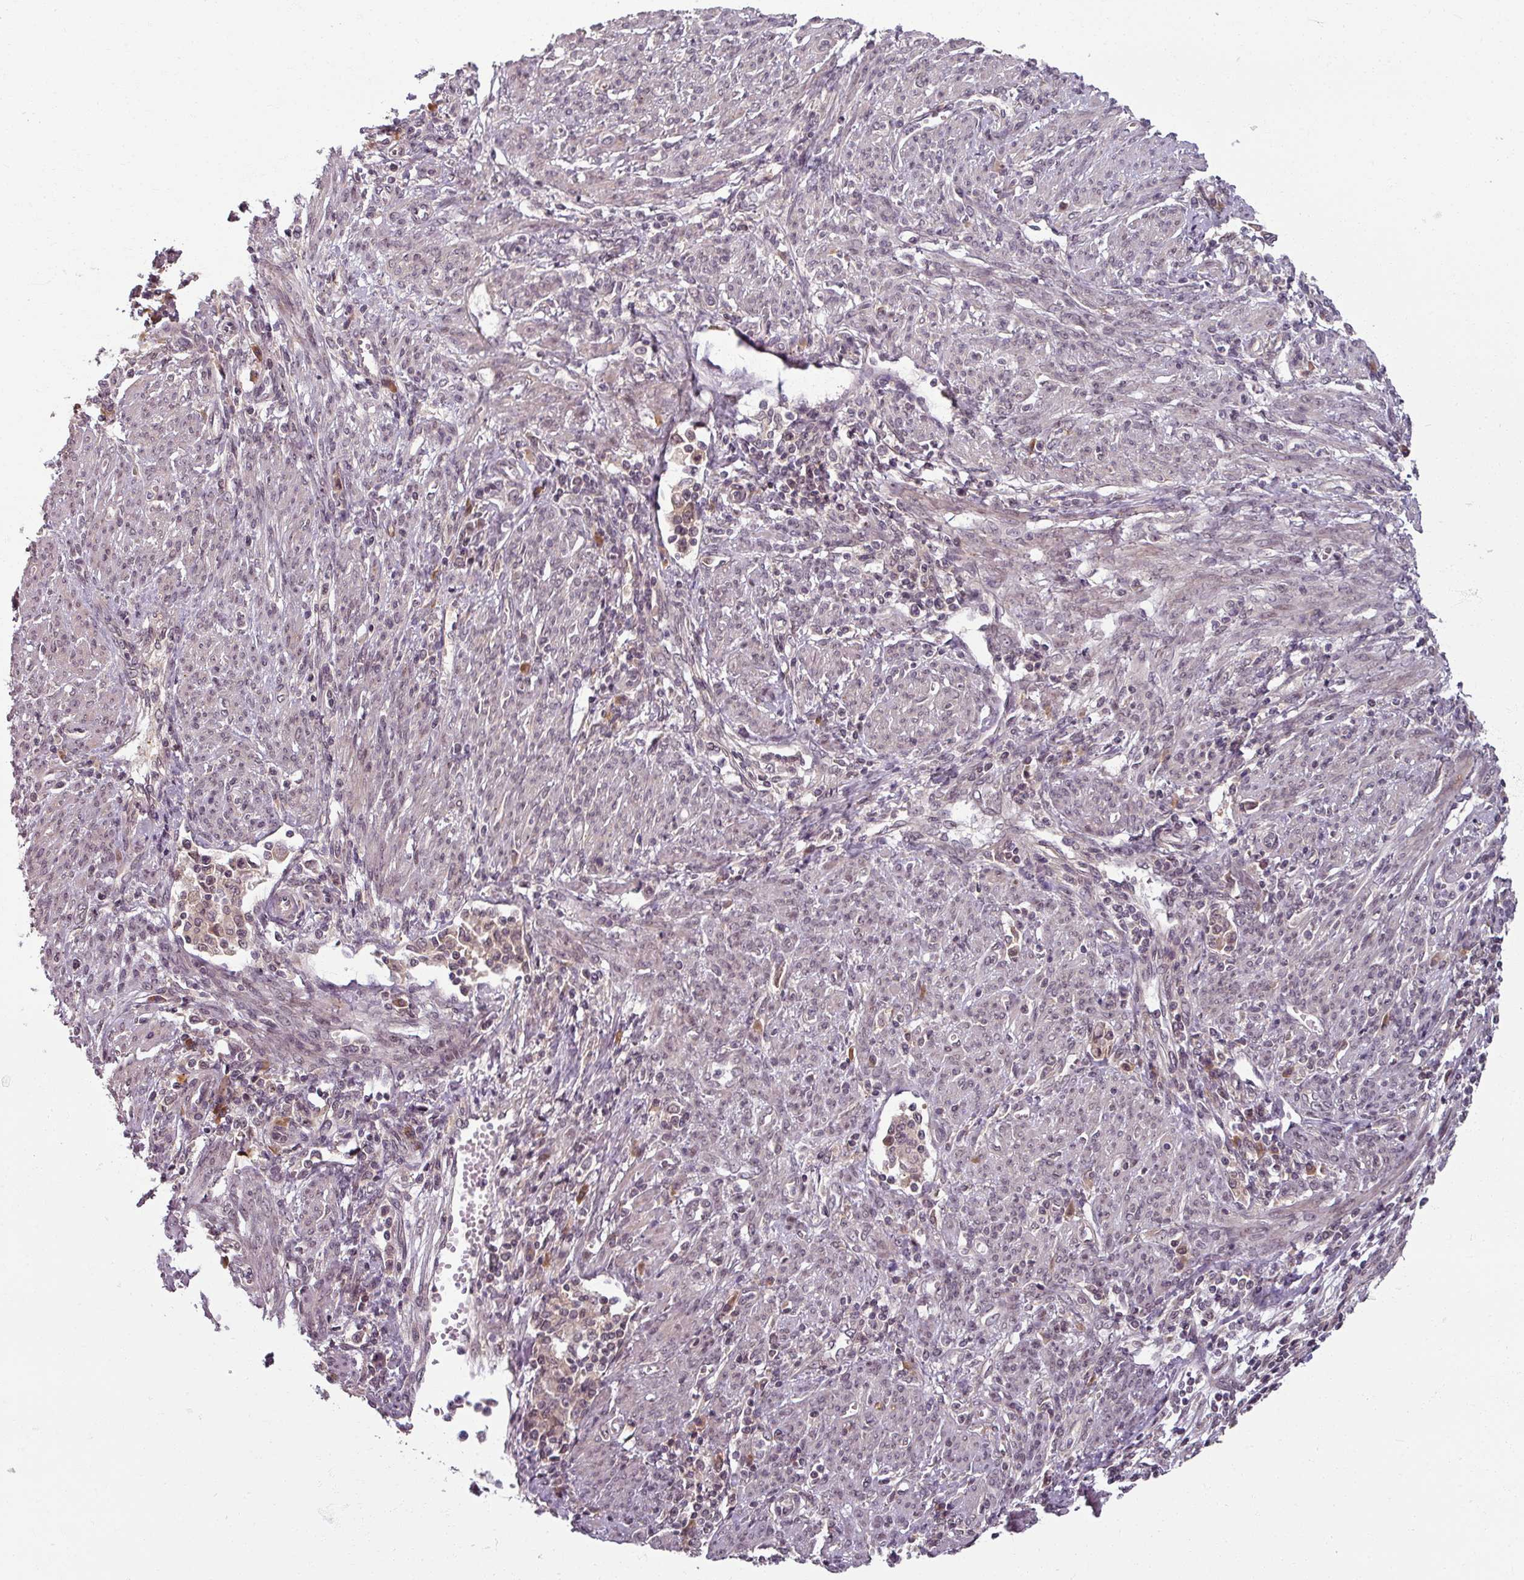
{"staining": {"intensity": "negative", "quantity": "none", "location": "none"}, "tissue": "endometrial cancer", "cell_type": "Tumor cells", "image_type": "cancer", "snomed": [{"axis": "morphology", "description": "Adenocarcinoma, NOS"}, {"axis": "topography", "description": "Uterus"}, {"axis": "topography", "description": "Endometrium"}], "caption": "Immunohistochemical staining of adenocarcinoma (endometrial) displays no significant staining in tumor cells.", "gene": "POLR2G", "patient": {"sex": "female", "age": 70}}